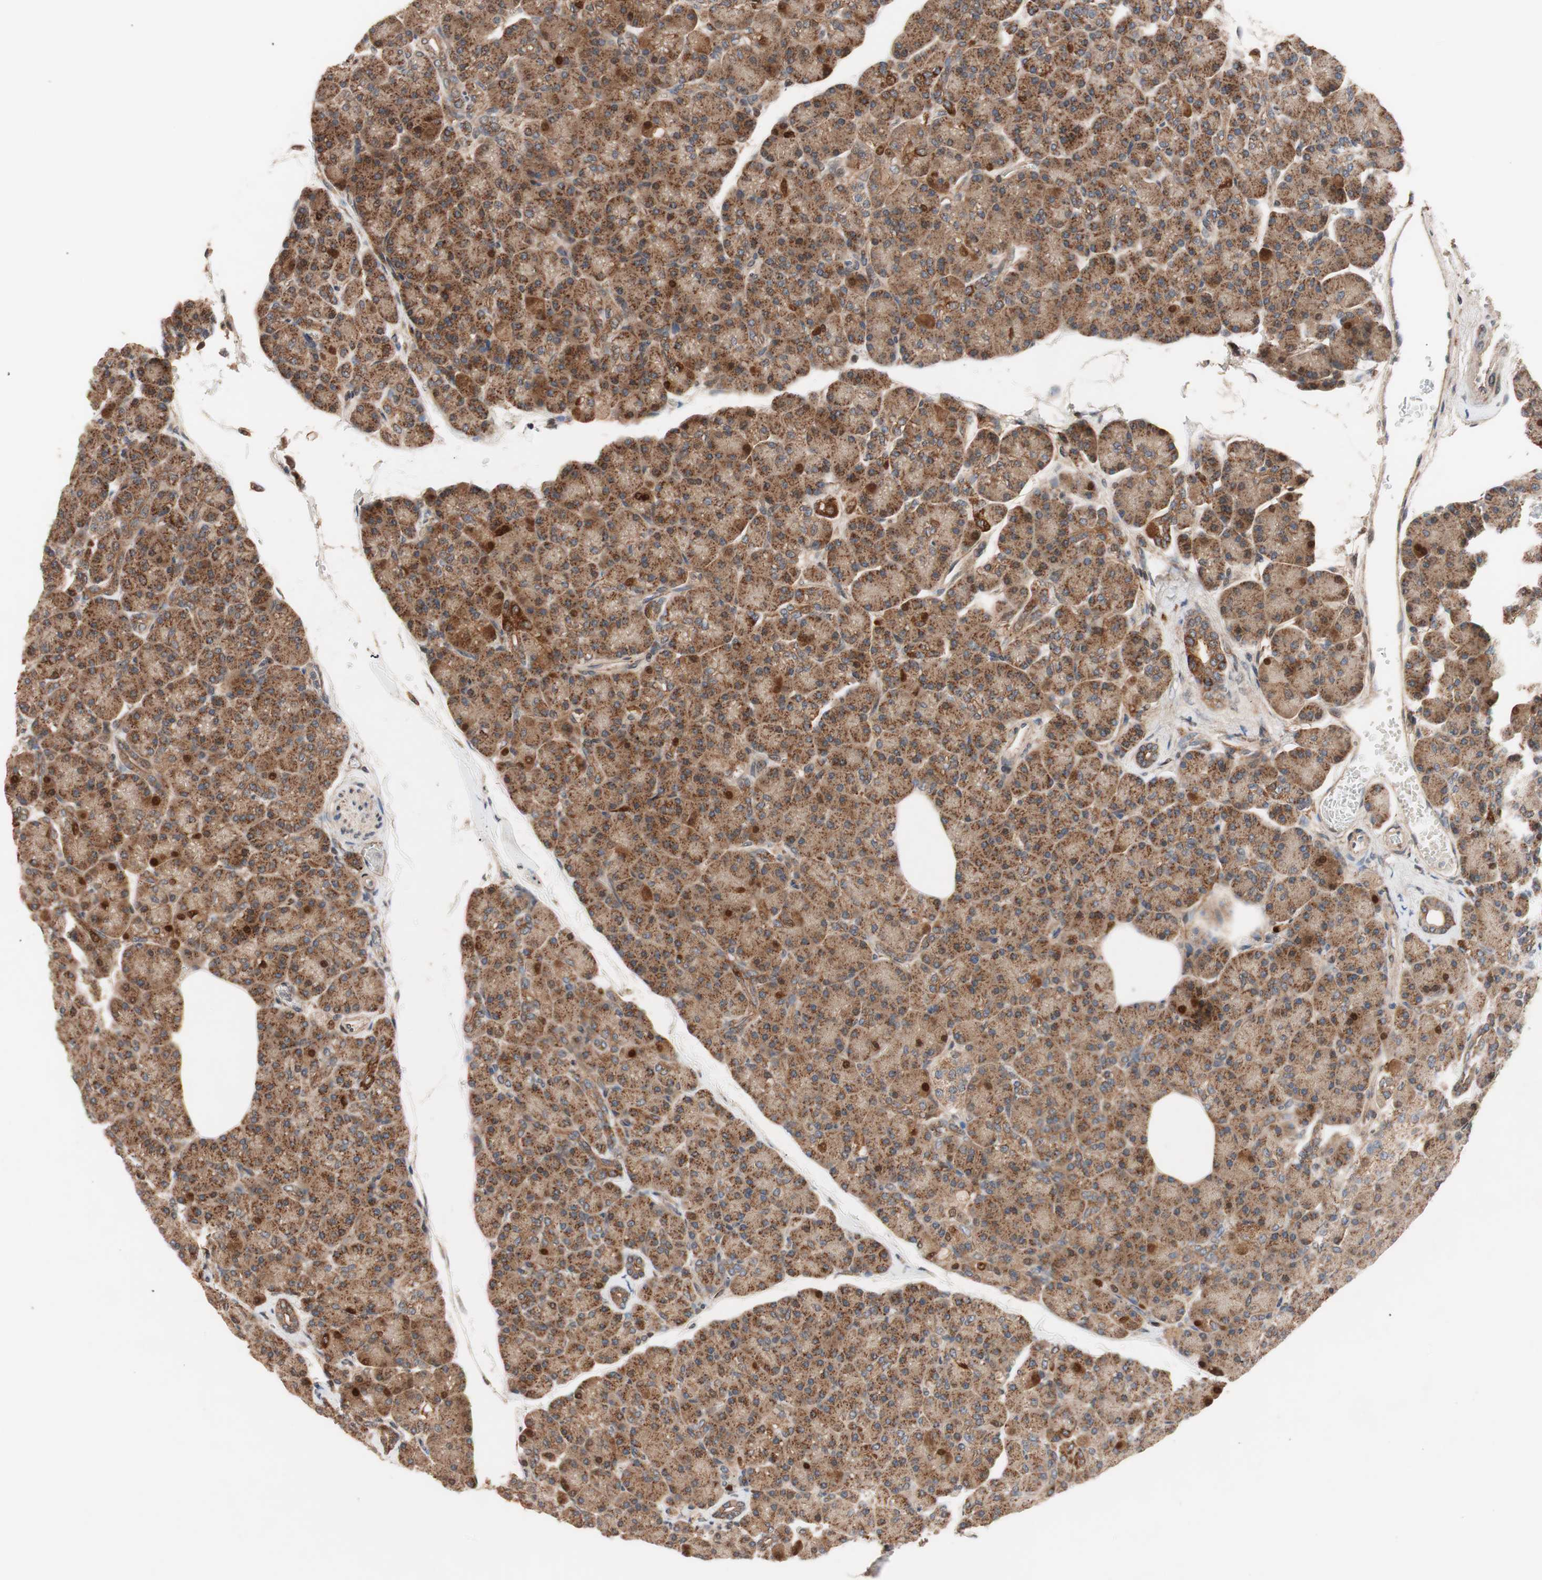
{"staining": {"intensity": "strong", "quantity": ">75%", "location": "cytoplasmic/membranous"}, "tissue": "pancreas", "cell_type": "Exocrine glandular cells", "image_type": "normal", "snomed": [{"axis": "morphology", "description": "Normal tissue, NOS"}, {"axis": "topography", "description": "Pancreas"}], "caption": "Immunohistochemistry micrograph of unremarkable pancreas: pancreas stained using immunohistochemistry (IHC) reveals high levels of strong protein expression localized specifically in the cytoplasmic/membranous of exocrine glandular cells, appearing as a cytoplasmic/membranous brown color.", "gene": "NF2", "patient": {"sex": "female", "age": 43}}